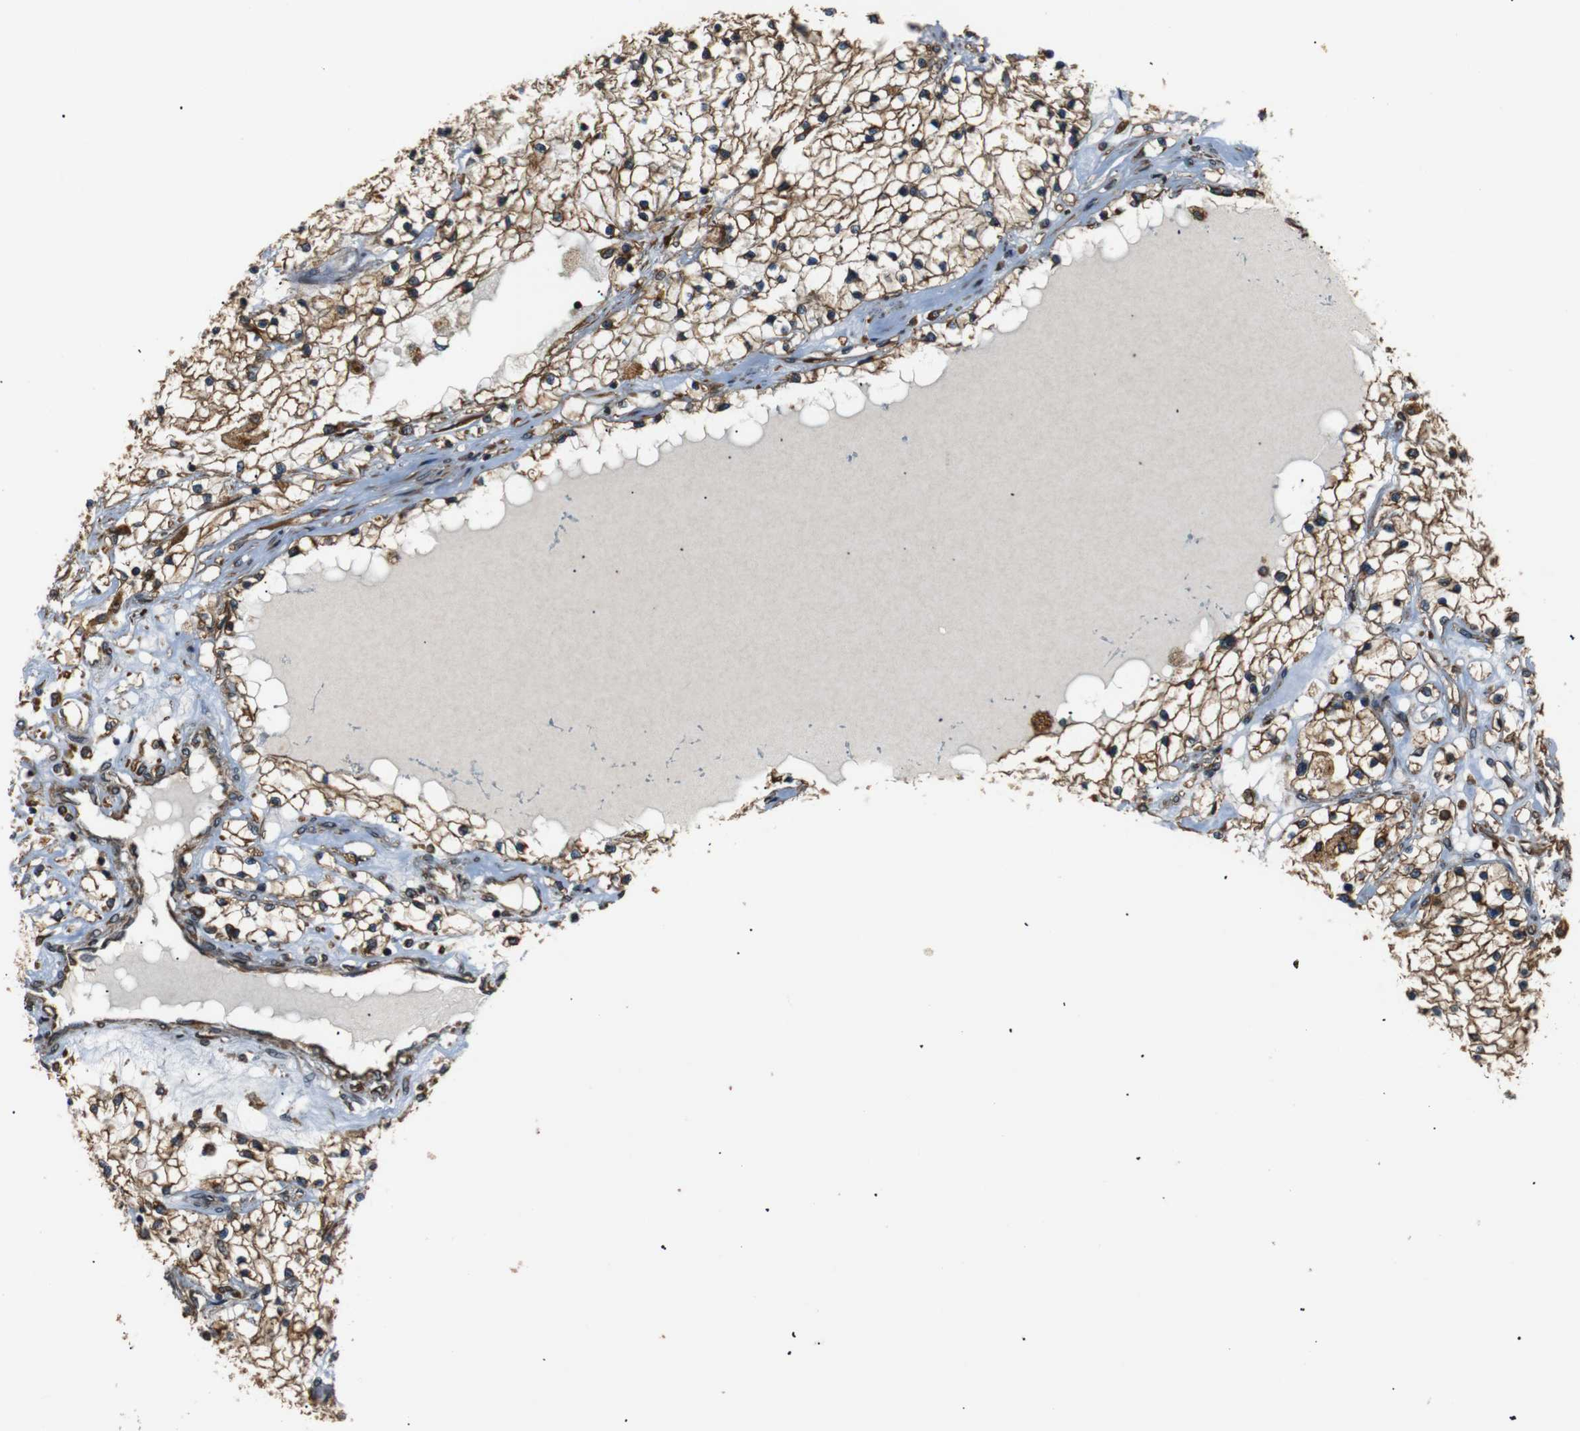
{"staining": {"intensity": "moderate", "quantity": ">75%", "location": "cytoplasmic/membranous"}, "tissue": "renal cancer", "cell_type": "Tumor cells", "image_type": "cancer", "snomed": [{"axis": "morphology", "description": "Adenocarcinoma, NOS"}, {"axis": "topography", "description": "Kidney"}], "caption": "Human renal cancer (adenocarcinoma) stained with a brown dye demonstrates moderate cytoplasmic/membranous positive expression in about >75% of tumor cells.", "gene": "TMED2", "patient": {"sex": "male", "age": 68}}